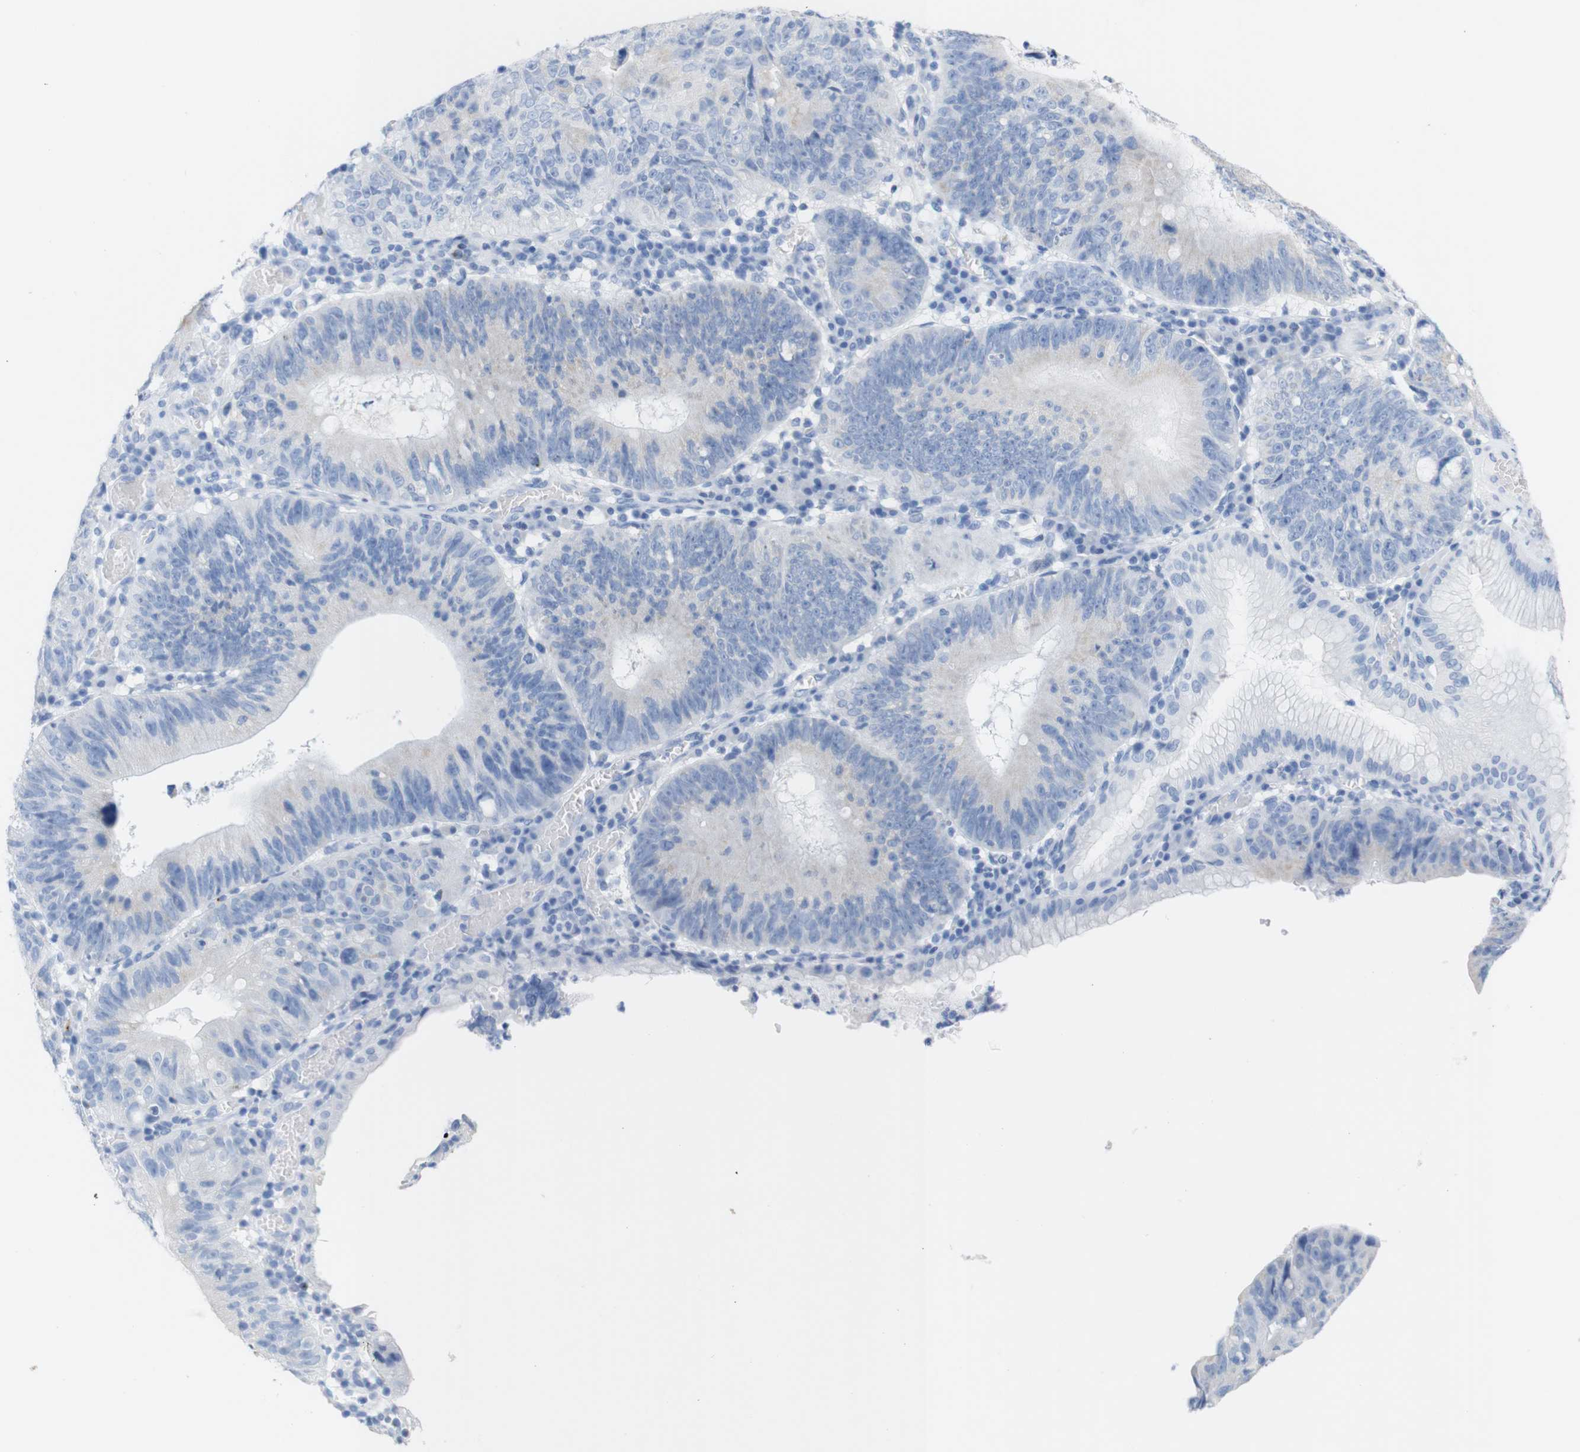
{"staining": {"intensity": "weak", "quantity": "<25%", "location": "cytoplasmic/membranous"}, "tissue": "stomach cancer", "cell_type": "Tumor cells", "image_type": "cancer", "snomed": [{"axis": "morphology", "description": "Adenocarcinoma, NOS"}, {"axis": "topography", "description": "Stomach"}], "caption": "A high-resolution image shows immunohistochemistry staining of stomach cancer, which shows no significant staining in tumor cells.", "gene": "LAG3", "patient": {"sex": "male", "age": 59}}